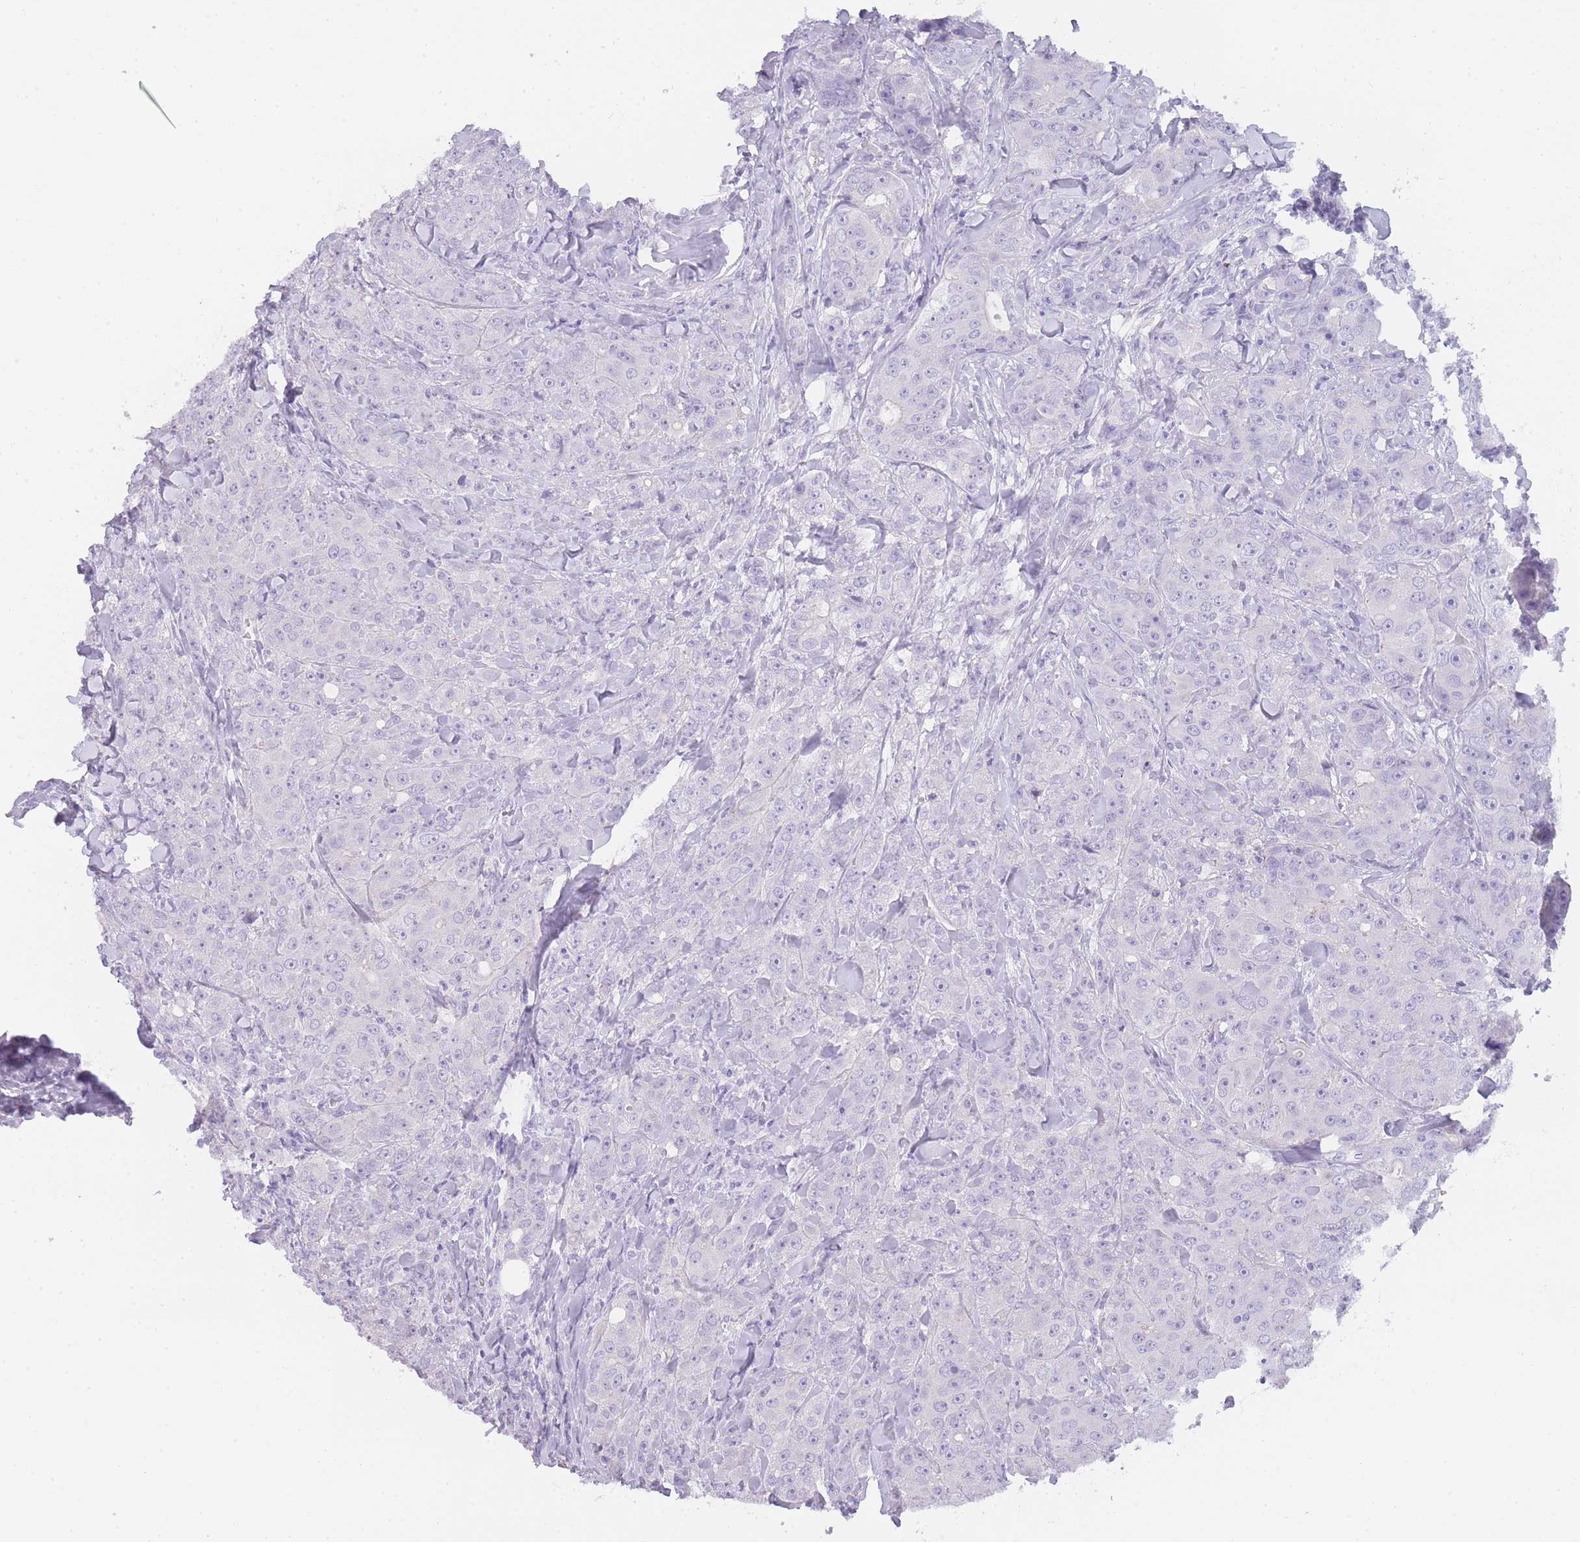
{"staining": {"intensity": "negative", "quantity": "none", "location": "none"}, "tissue": "breast cancer", "cell_type": "Tumor cells", "image_type": "cancer", "snomed": [{"axis": "morphology", "description": "Duct carcinoma"}, {"axis": "topography", "description": "Breast"}], "caption": "This micrograph is of breast cancer (invasive ductal carcinoma) stained with IHC to label a protein in brown with the nuclei are counter-stained blue. There is no positivity in tumor cells.", "gene": "TCP11", "patient": {"sex": "female", "age": 43}}